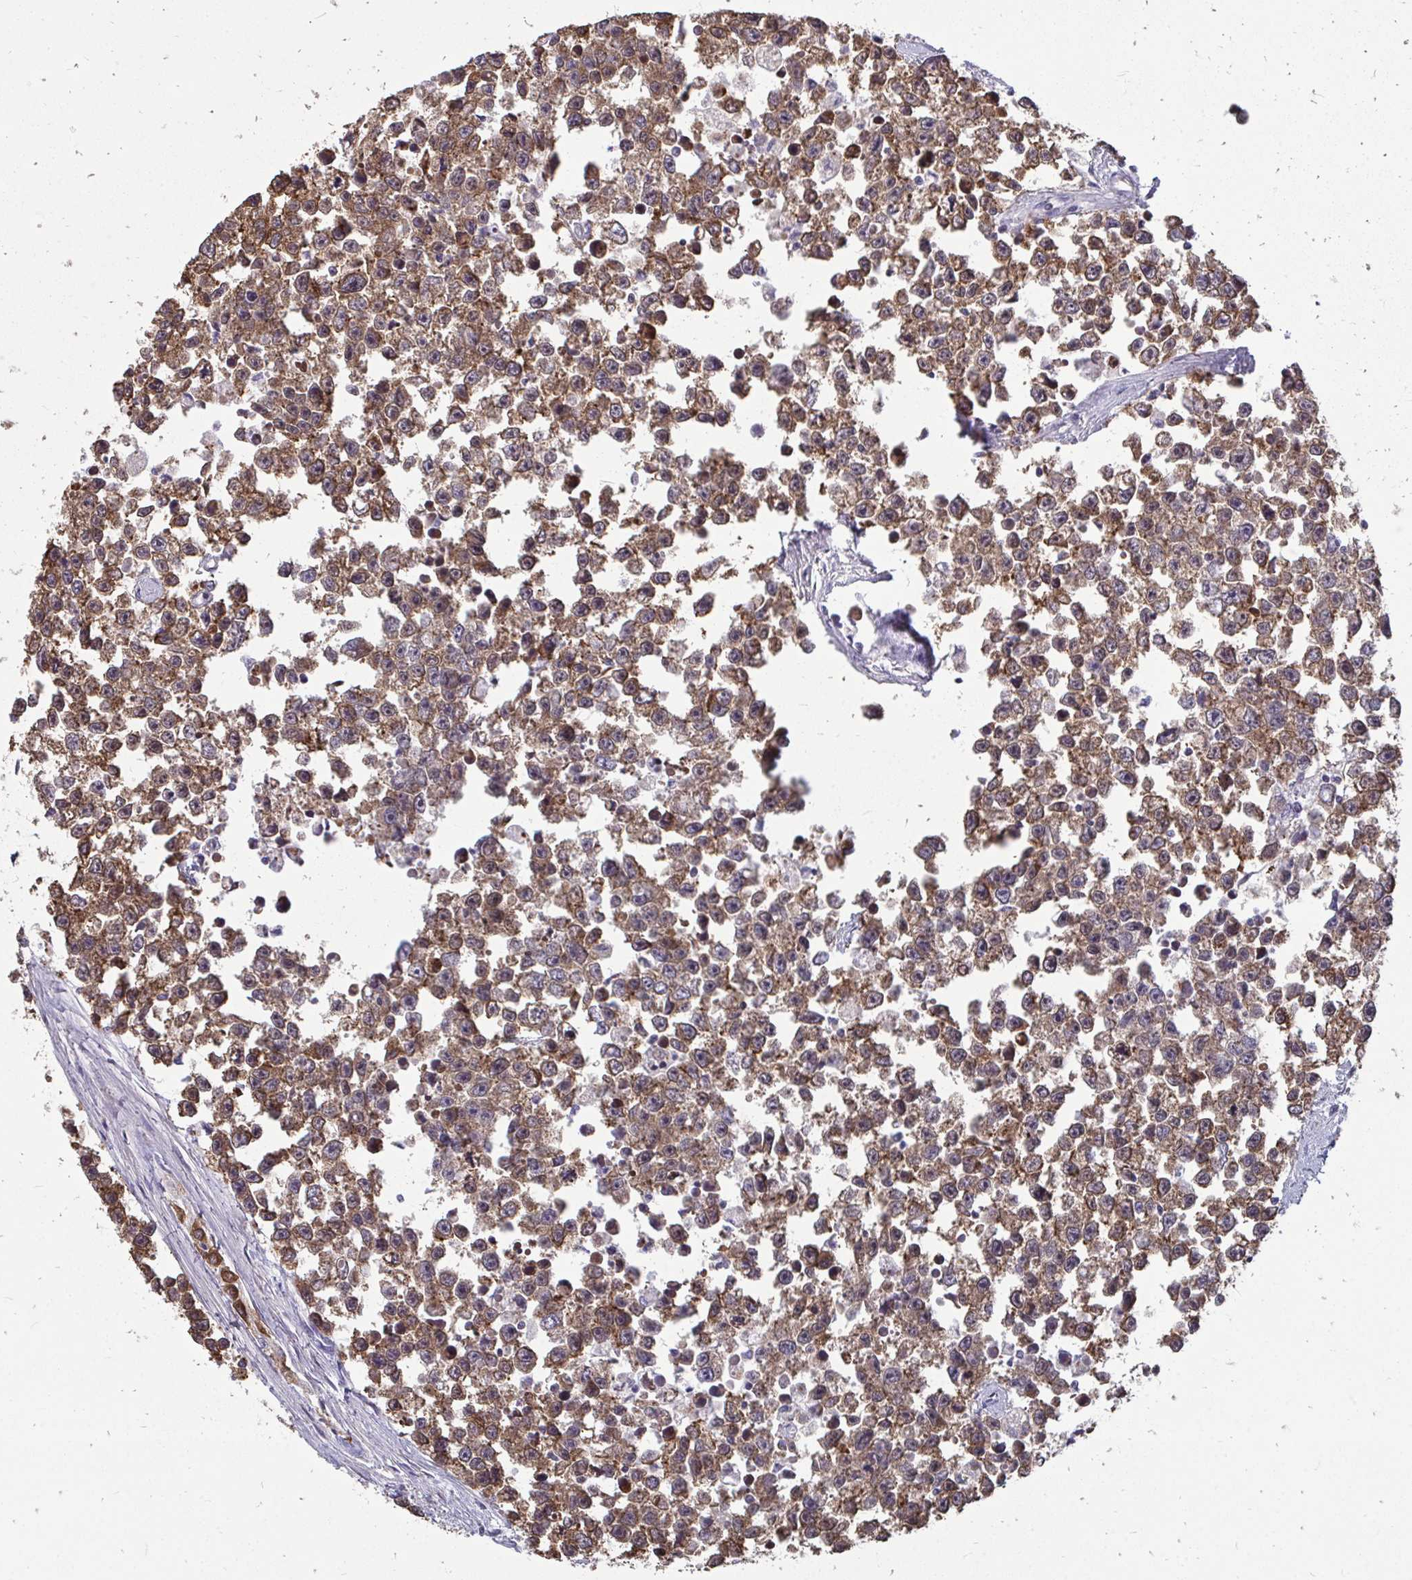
{"staining": {"intensity": "moderate", "quantity": ">75%", "location": "cytoplasmic/membranous"}, "tissue": "testis cancer", "cell_type": "Tumor cells", "image_type": "cancer", "snomed": [{"axis": "morphology", "description": "Seminoma, NOS"}, {"axis": "topography", "description": "Testis"}], "caption": "Protein analysis of testis seminoma tissue shows moderate cytoplasmic/membranous expression in about >75% of tumor cells.", "gene": "DNAJA2", "patient": {"sex": "male", "age": 26}}